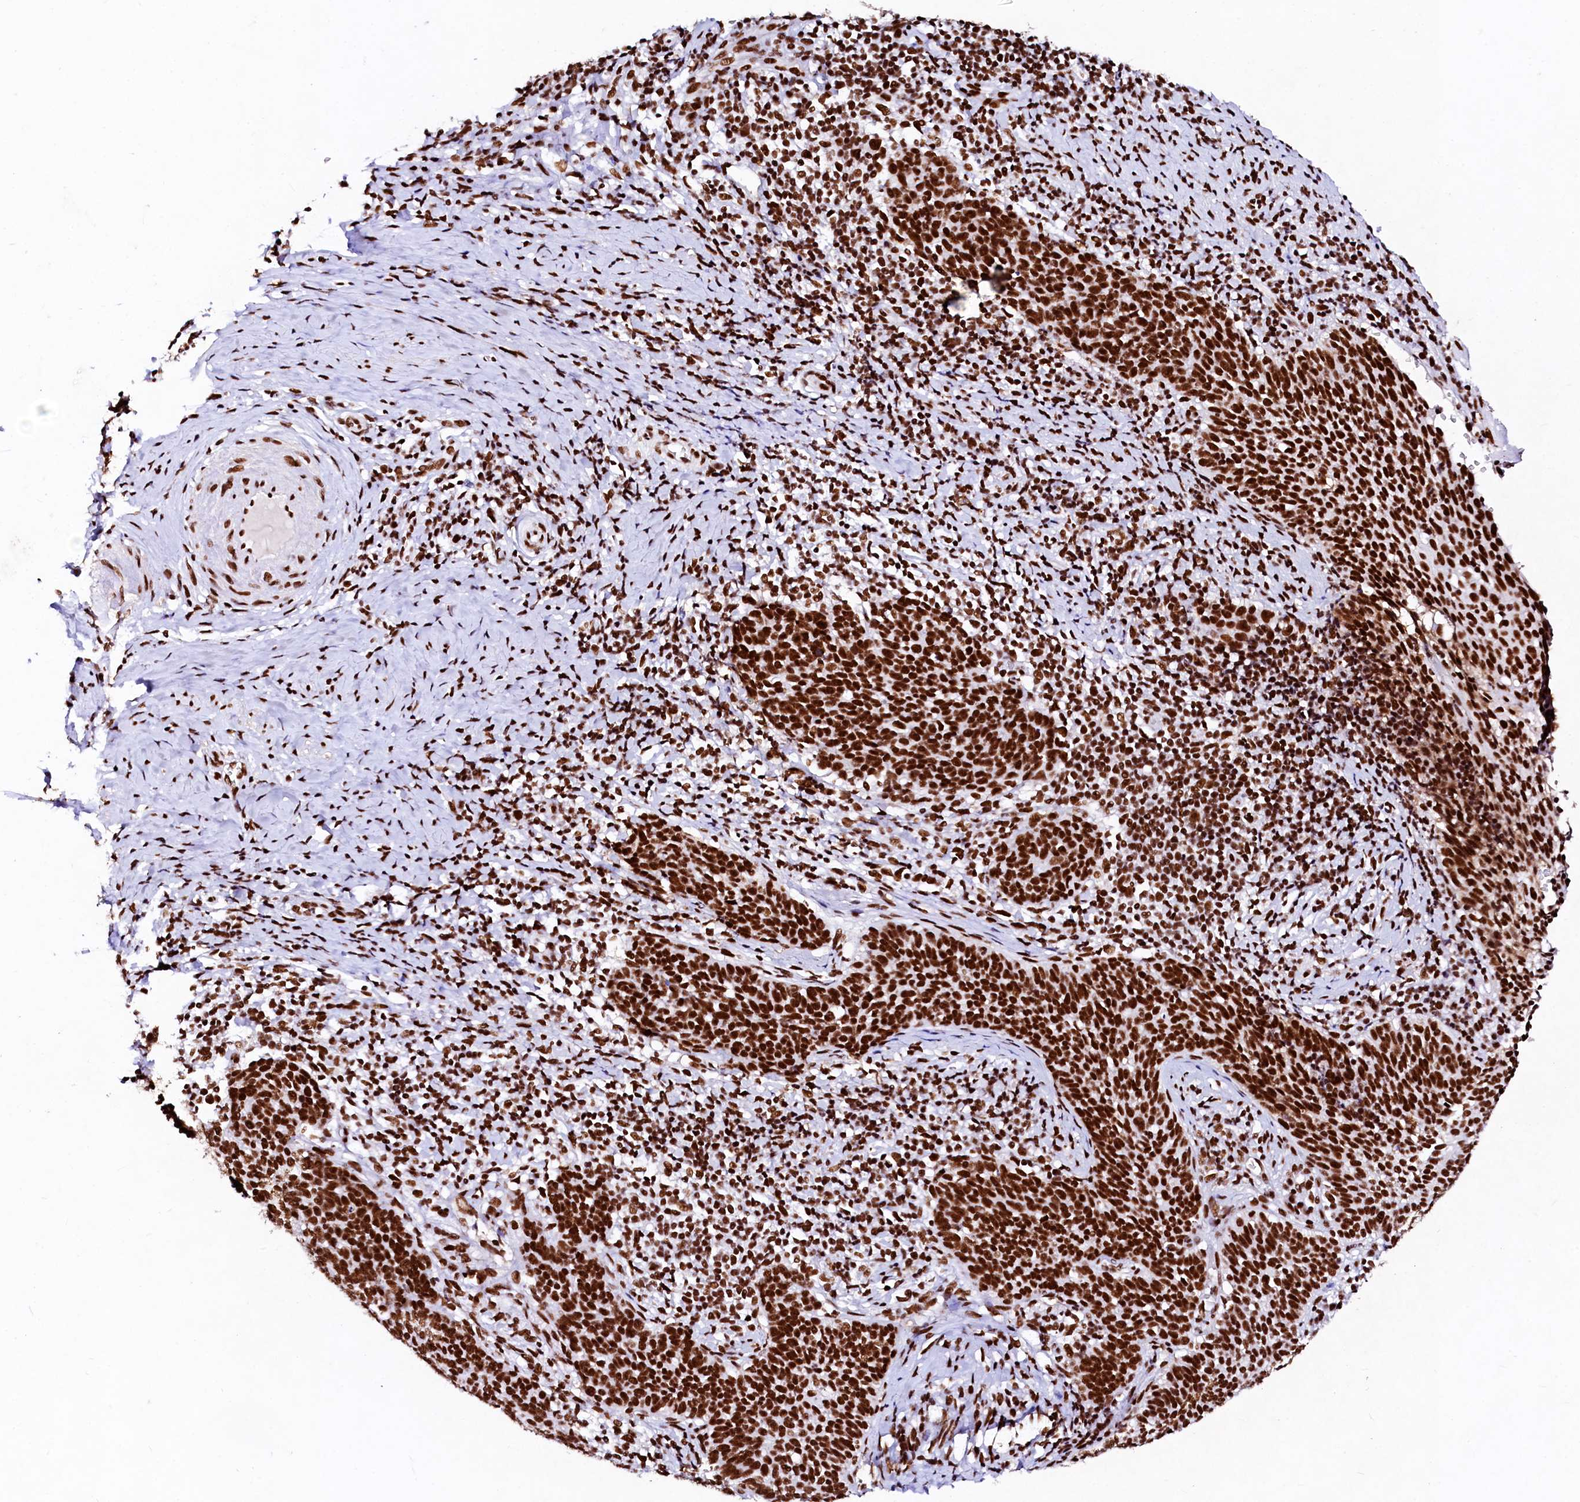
{"staining": {"intensity": "strong", "quantity": ">75%", "location": "nuclear"}, "tissue": "cervical cancer", "cell_type": "Tumor cells", "image_type": "cancer", "snomed": [{"axis": "morphology", "description": "Normal tissue, NOS"}, {"axis": "morphology", "description": "Squamous cell carcinoma, NOS"}, {"axis": "topography", "description": "Cervix"}], "caption": "A high-resolution histopathology image shows IHC staining of cervical cancer, which demonstrates strong nuclear expression in about >75% of tumor cells.", "gene": "CPSF6", "patient": {"sex": "female", "age": 39}}